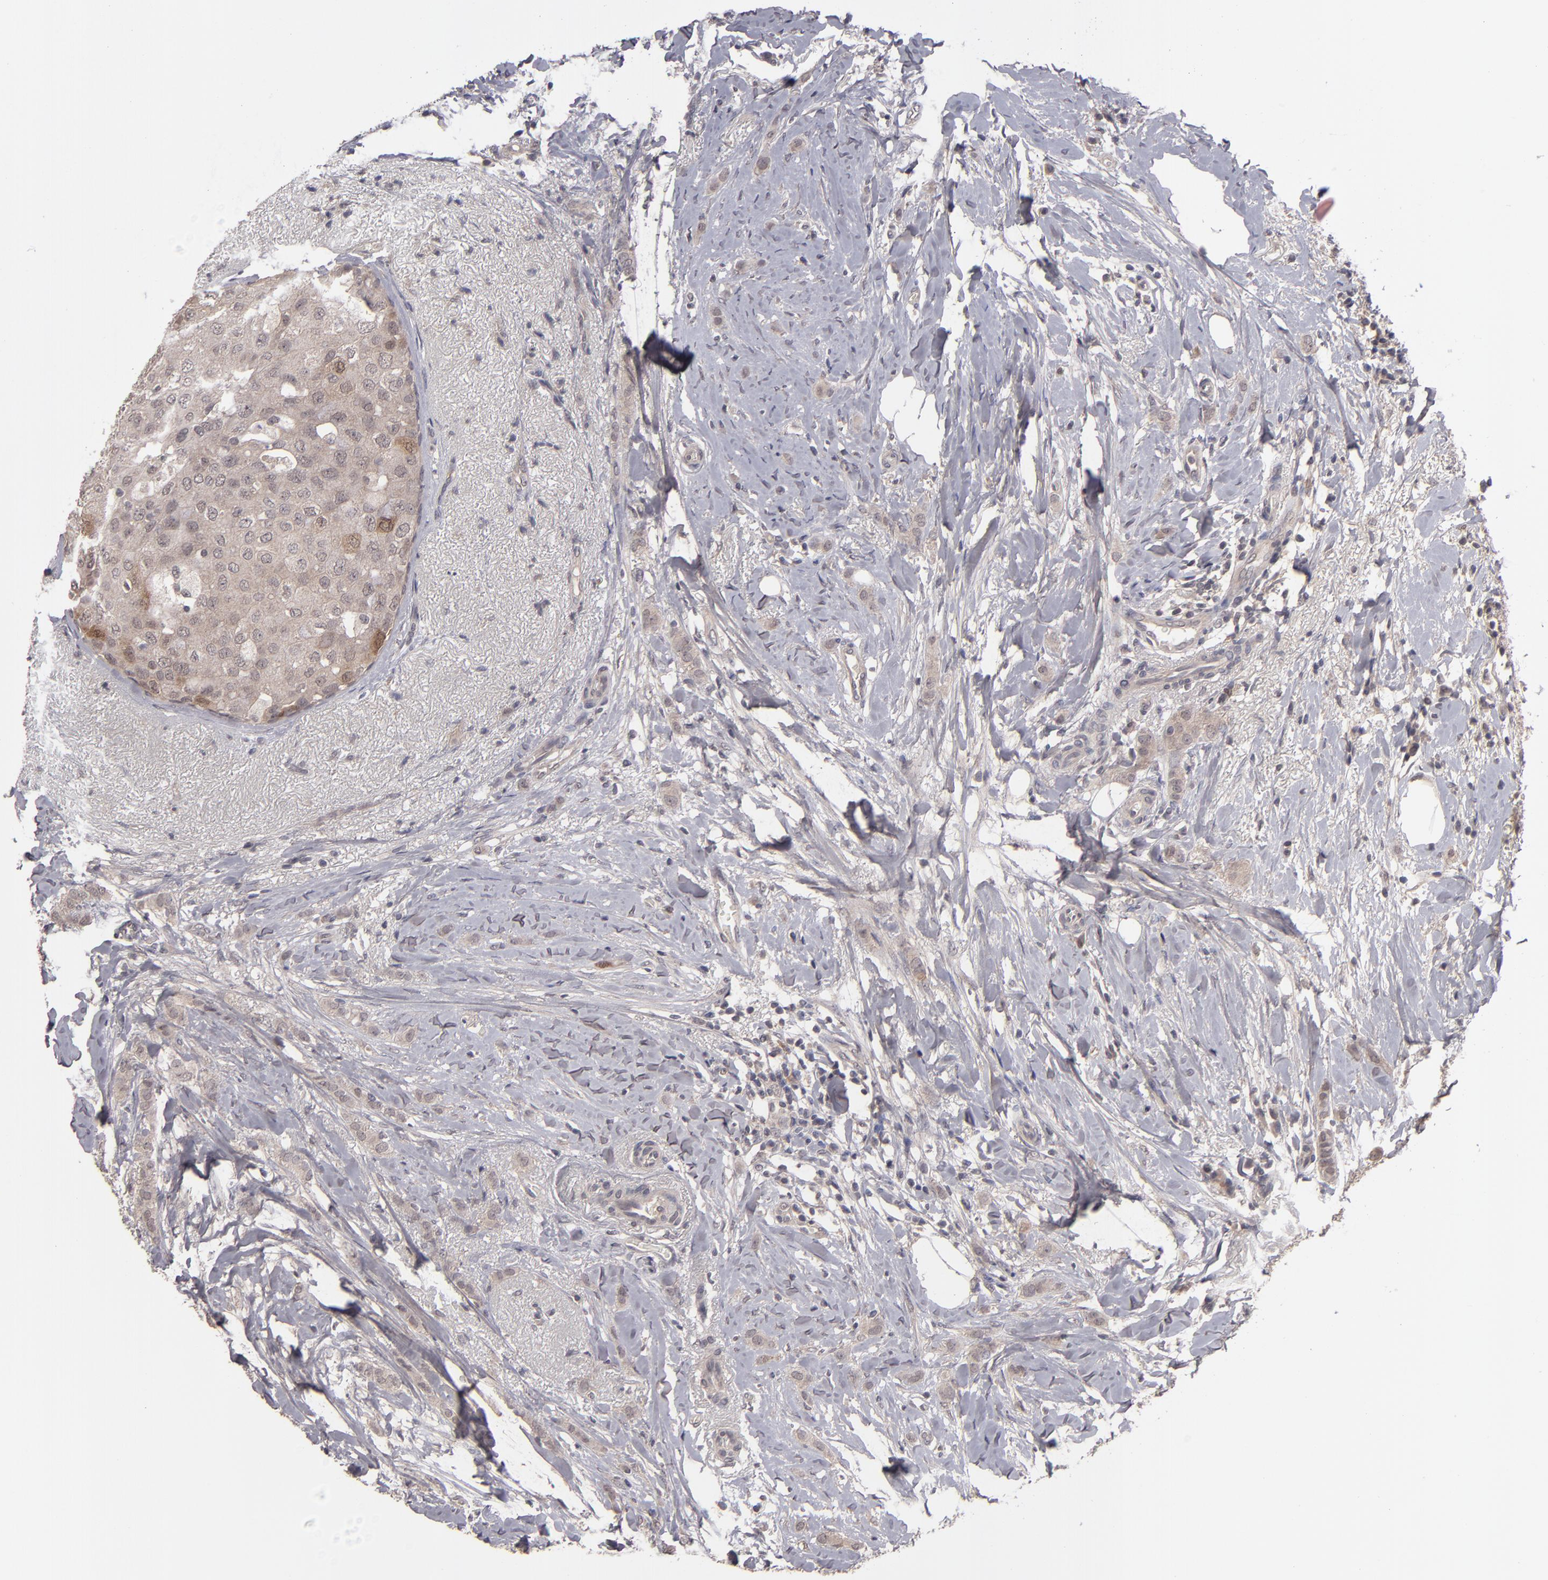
{"staining": {"intensity": "weak", "quantity": ">75%", "location": "cytoplasmic/membranous"}, "tissue": "breast cancer", "cell_type": "Tumor cells", "image_type": "cancer", "snomed": [{"axis": "morphology", "description": "Lobular carcinoma"}, {"axis": "topography", "description": "Breast"}], "caption": "Breast lobular carcinoma stained for a protein demonstrates weak cytoplasmic/membranous positivity in tumor cells.", "gene": "TYMS", "patient": {"sex": "female", "age": 55}}